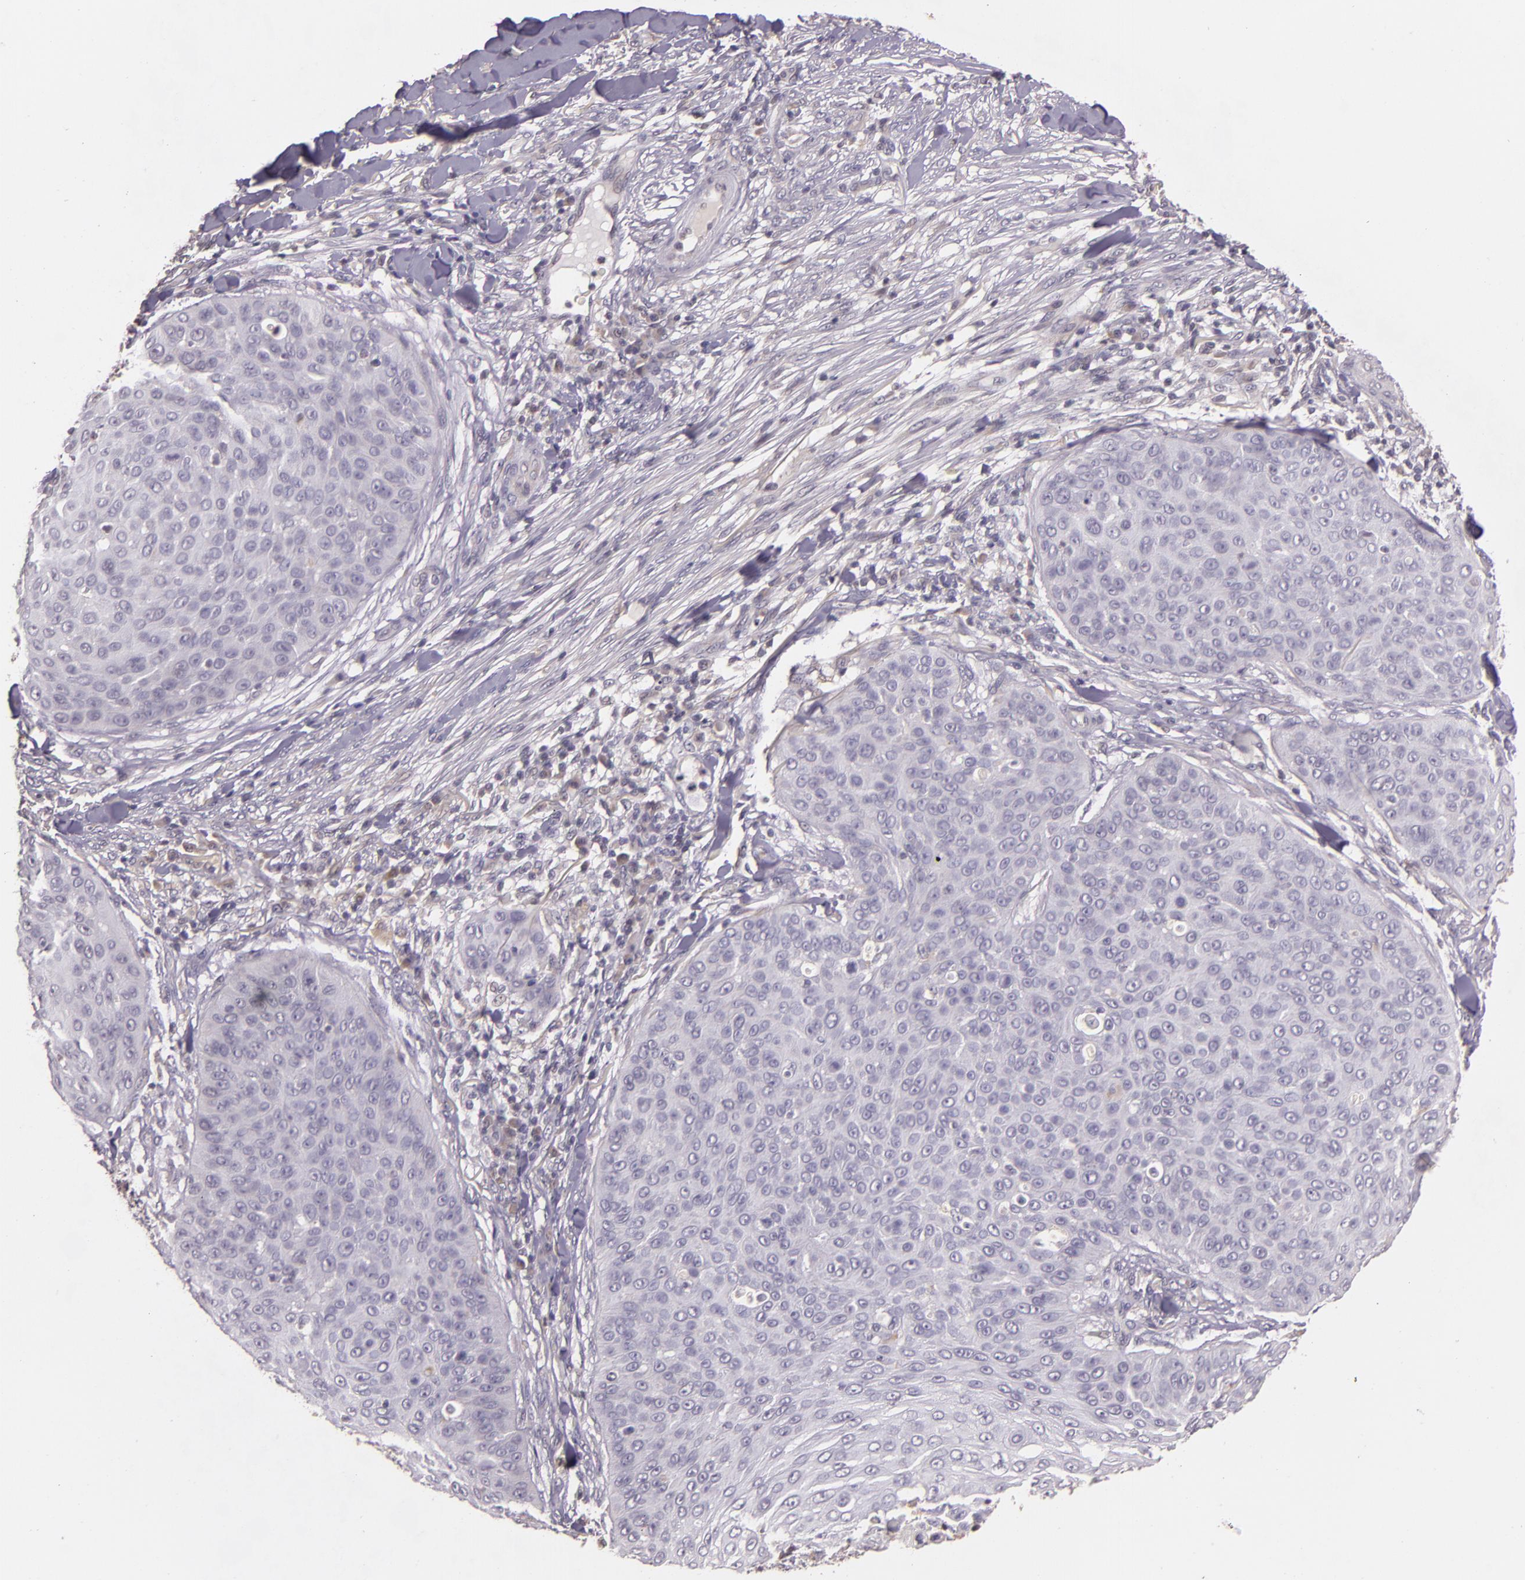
{"staining": {"intensity": "negative", "quantity": "none", "location": "none"}, "tissue": "skin cancer", "cell_type": "Tumor cells", "image_type": "cancer", "snomed": [{"axis": "morphology", "description": "Squamous cell carcinoma, NOS"}, {"axis": "topography", "description": "Skin"}], "caption": "Skin cancer (squamous cell carcinoma) was stained to show a protein in brown. There is no significant positivity in tumor cells.", "gene": "ARMH4", "patient": {"sex": "male", "age": 82}}